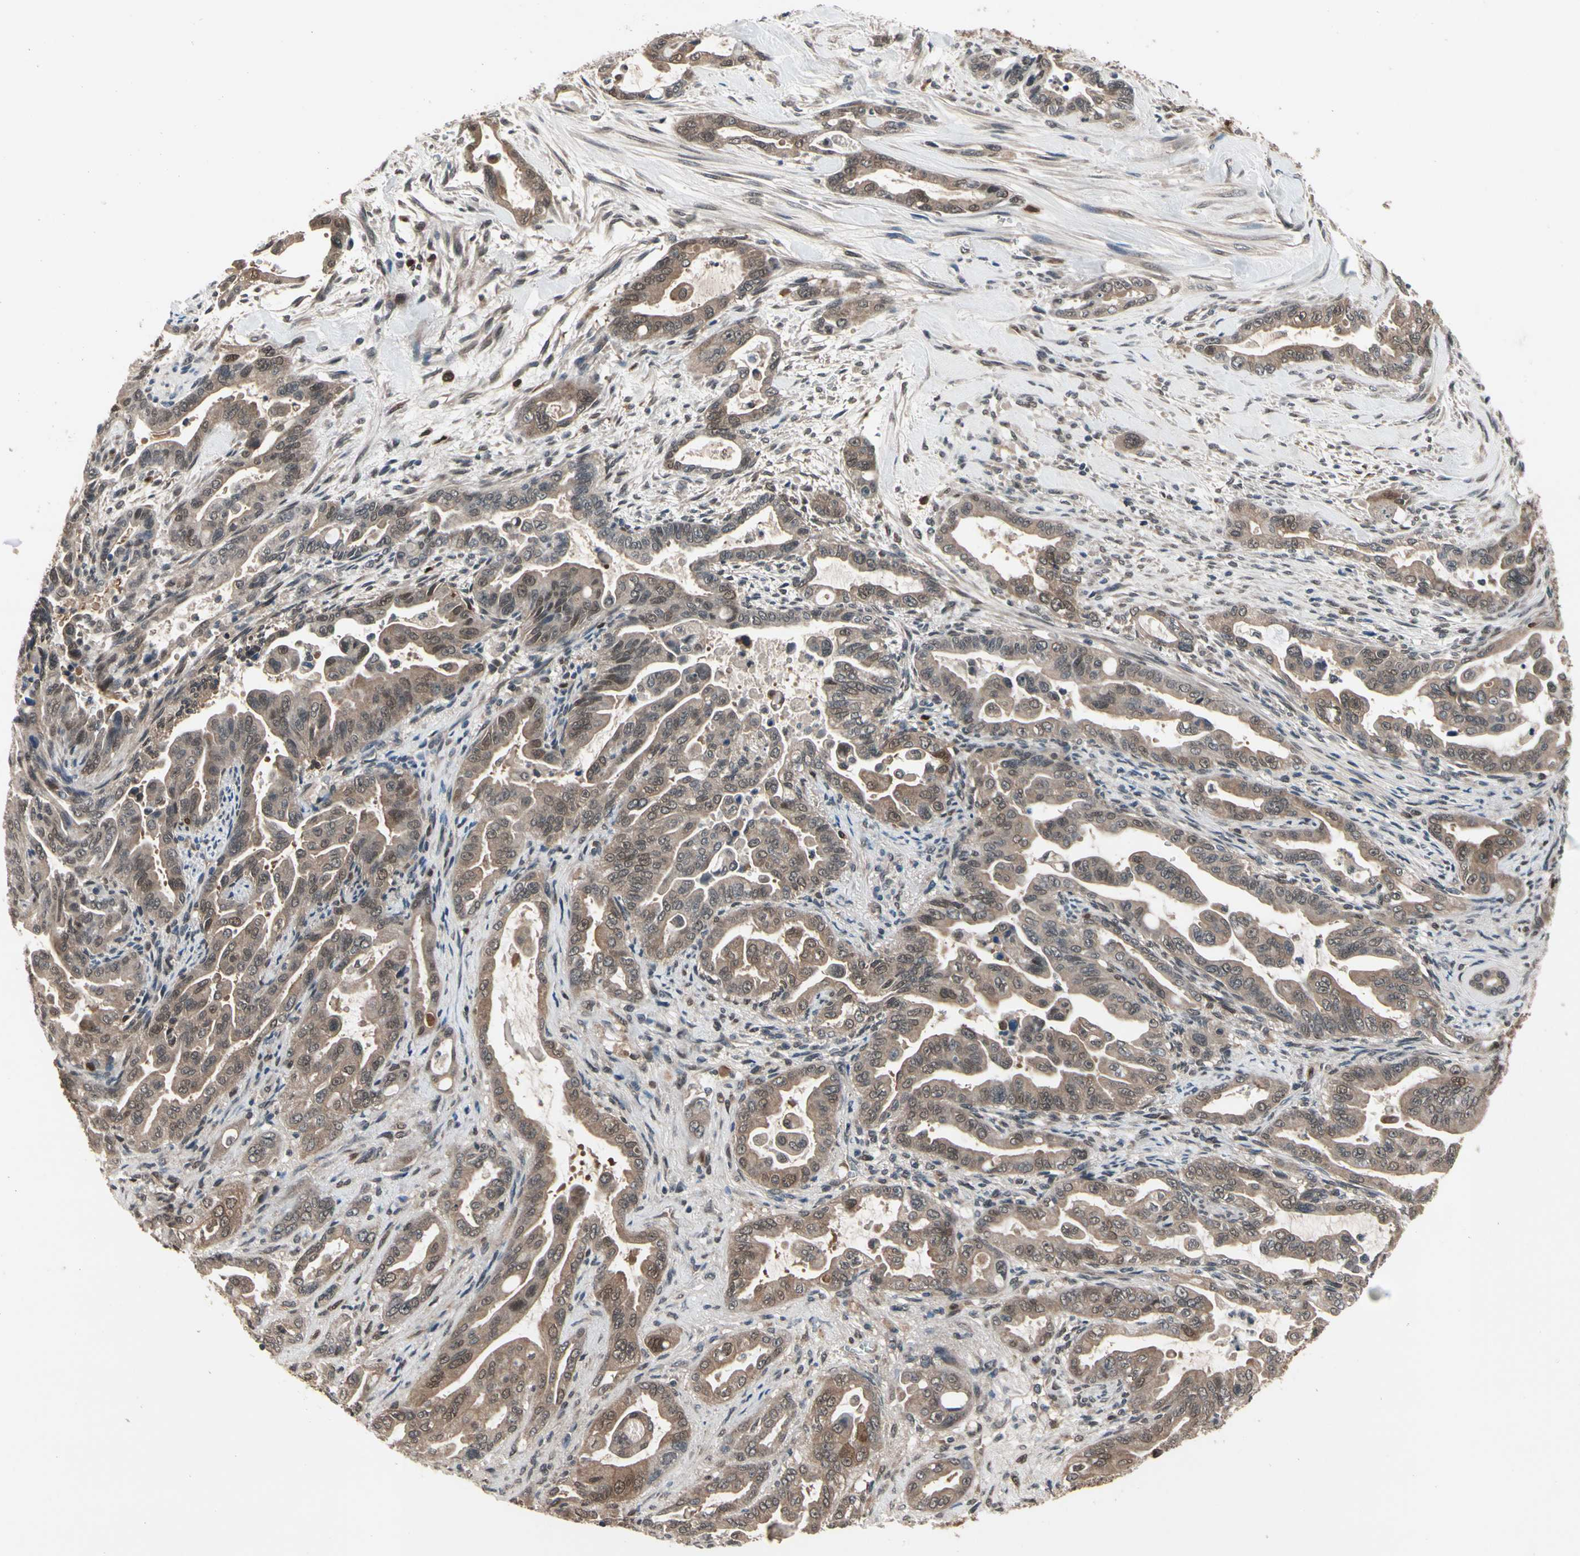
{"staining": {"intensity": "weak", "quantity": ">75%", "location": "cytoplasmic/membranous,nuclear"}, "tissue": "pancreatic cancer", "cell_type": "Tumor cells", "image_type": "cancer", "snomed": [{"axis": "morphology", "description": "Adenocarcinoma, NOS"}, {"axis": "topography", "description": "Pancreas"}], "caption": "Protein expression analysis of human pancreatic adenocarcinoma reveals weak cytoplasmic/membranous and nuclear staining in approximately >75% of tumor cells.", "gene": "PRDX6", "patient": {"sex": "male", "age": 70}}